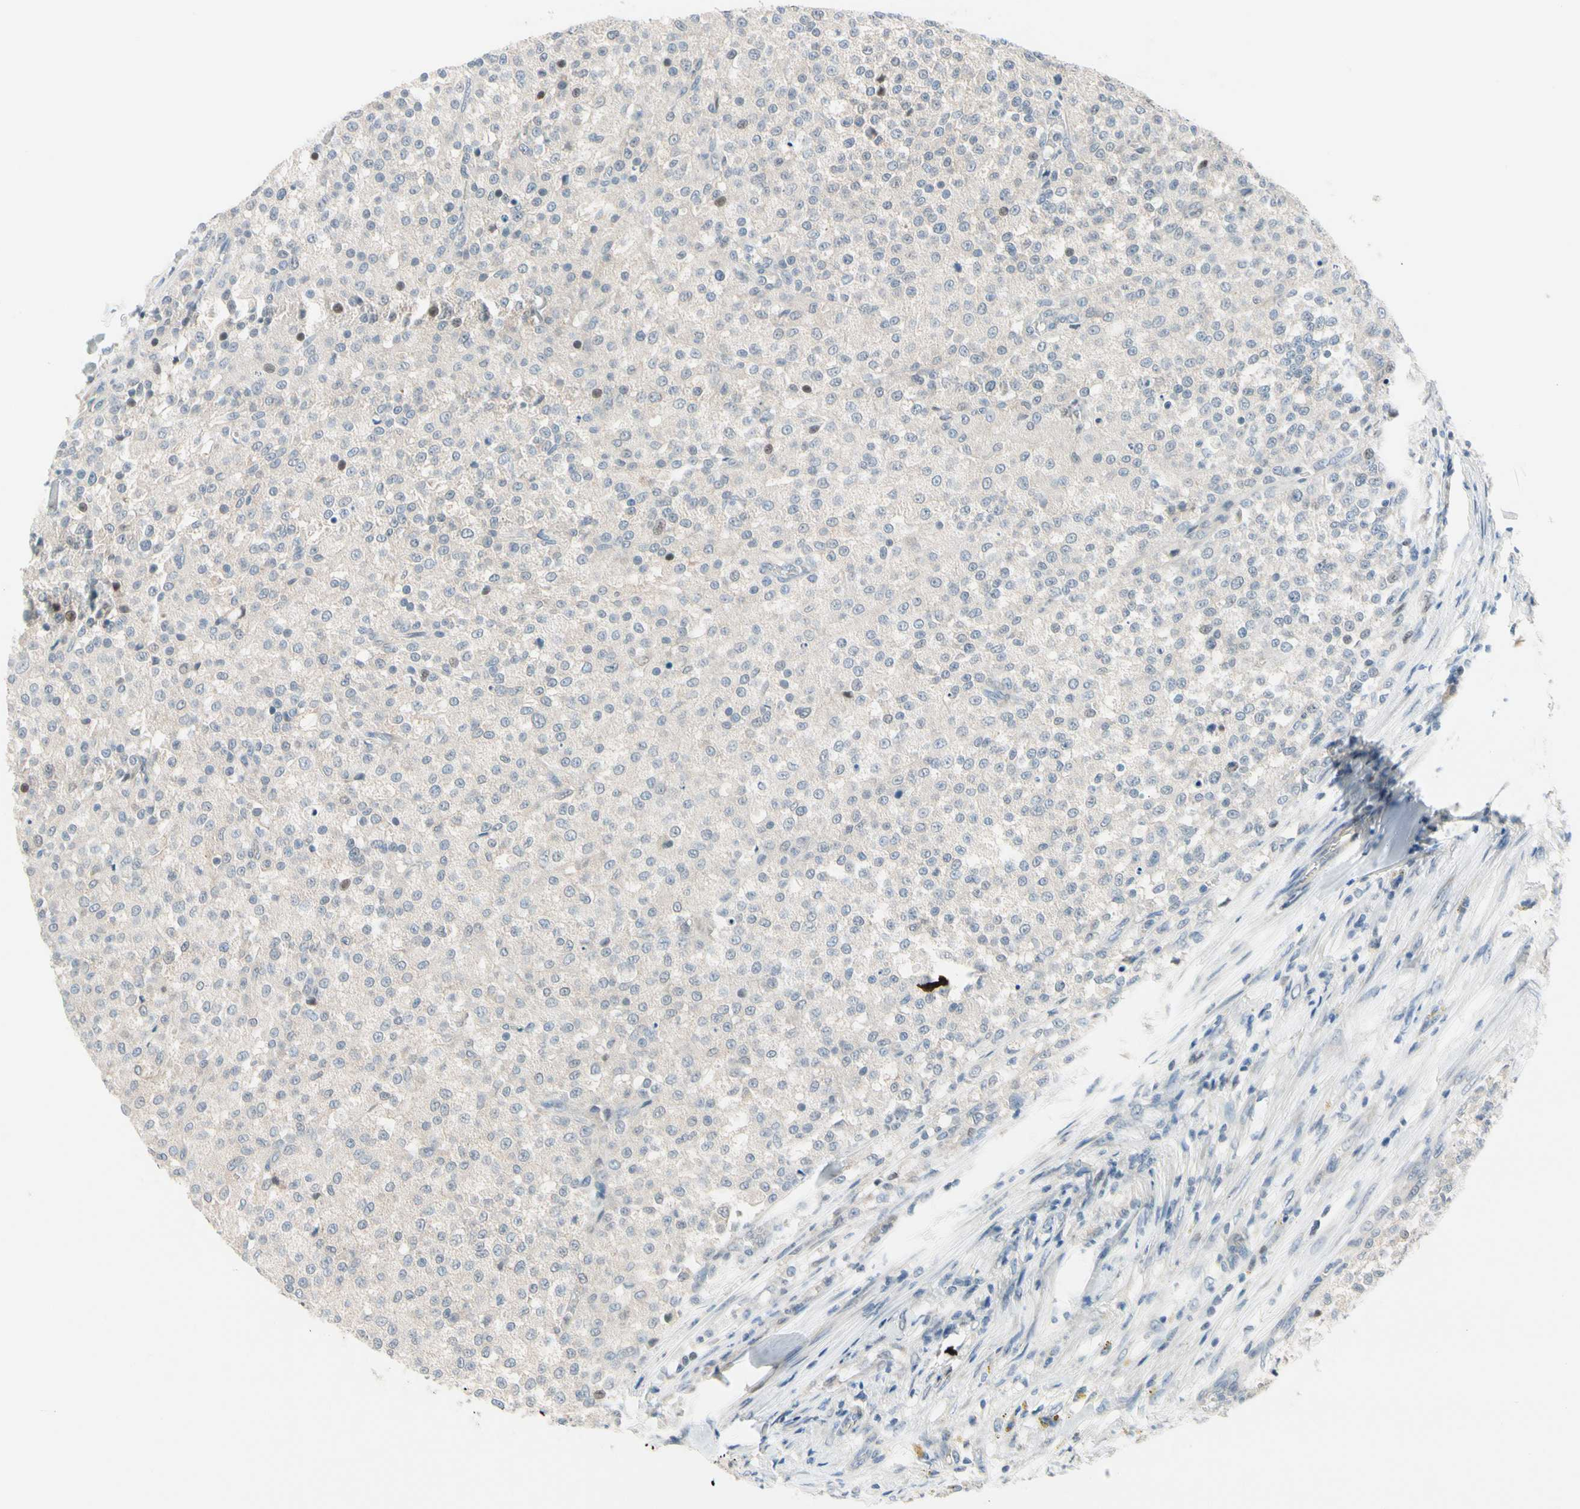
{"staining": {"intensity": "negative", "quantity": "none", "location": "none"}, "tissue": "testis cancer", "cell_type": "Tumor cells", "image_type": "cancer", "snomed": [{"axis": "morphology", "description": "Seminoma, NOS"}, {"axis": "topography", "description": "Testis"}], "caption": "This image is of testis cancer (seminoma) stained with immunohistochemistry to label a protein in brown with the nuclei are counter-stained blue. There is no staining in tumor cells. (DAB (3,3'-diaminobenzidine) immunohistochemistry visualized using brightfield microscopy, high magnification).", "gene": "CFAP36", "patient": {"sex": "male", "age": 59}}